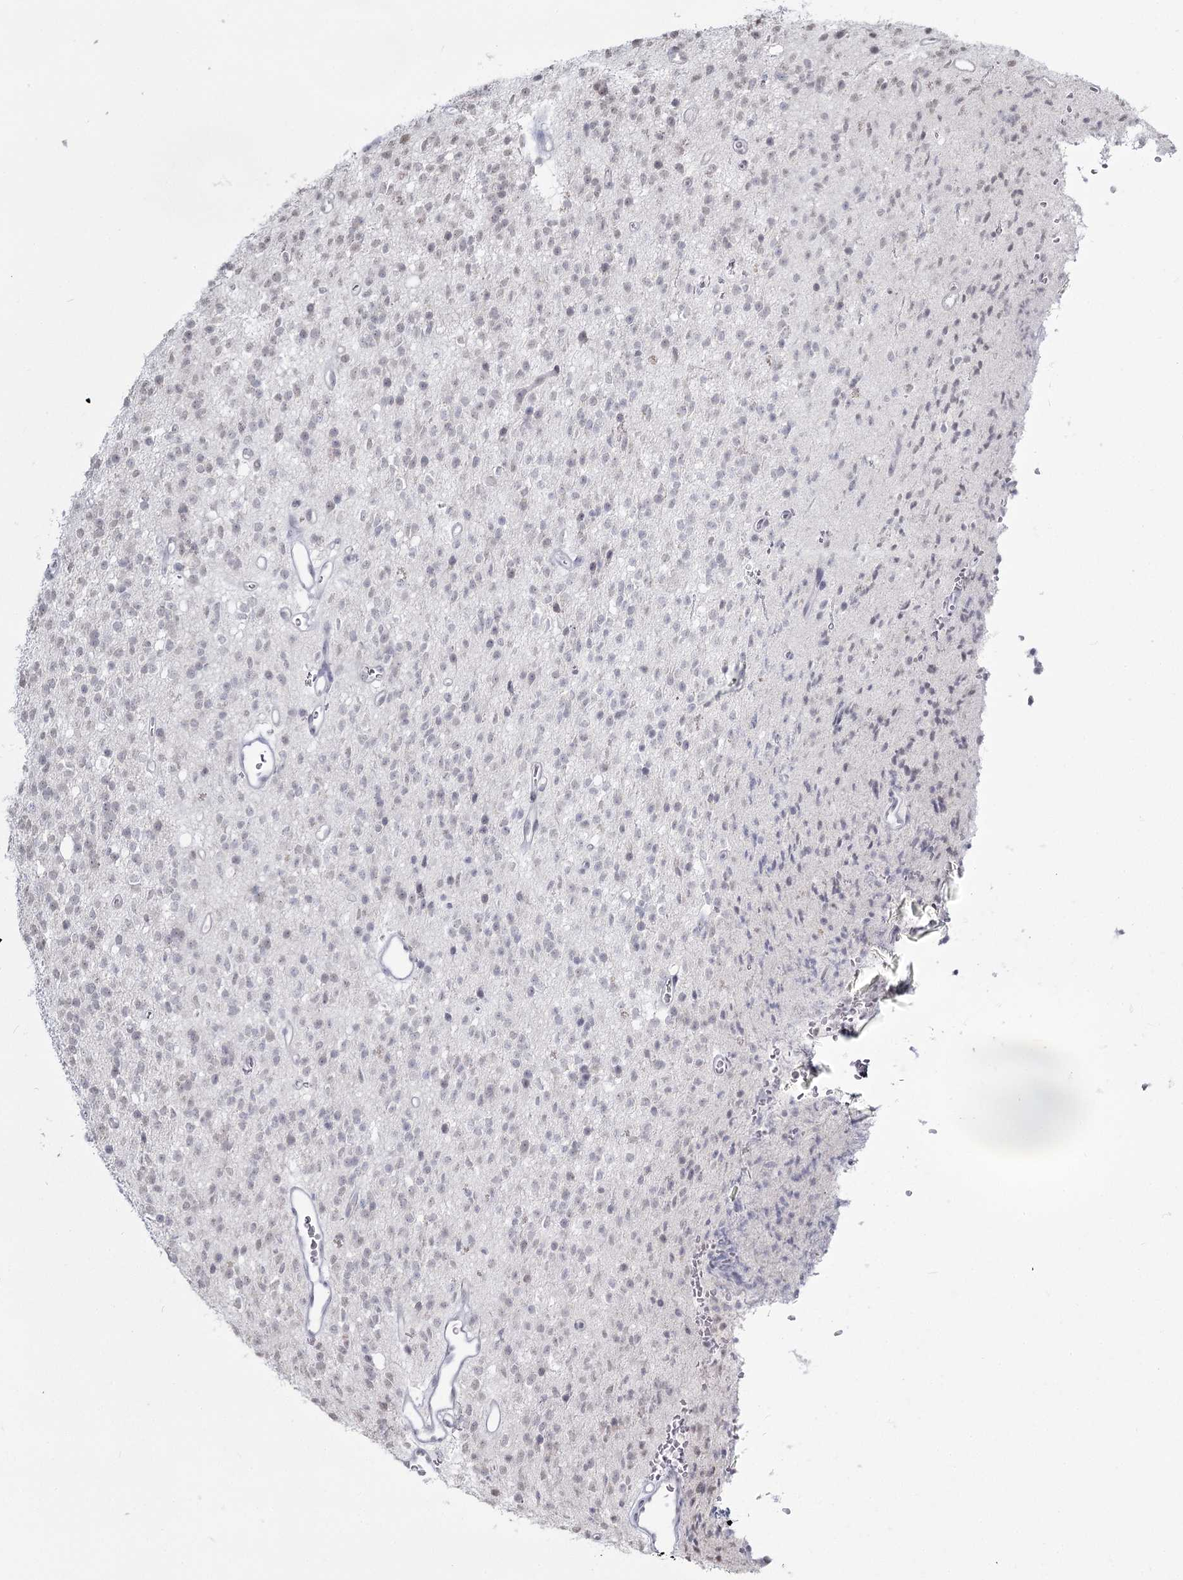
{"staining": {"intensity": "negative", "quantity": "none", "location": "none"}, "tissue": "glioma", "cell_type": "Tumor cells", "image_type": "cancer", "snomed": [{"axis": "morphology", "description": "Glioma, malignant, High grade"}, {"axis": "topography", "description": "Brain"}], "caption": "This is a photomicrograph of immunohistochemistry (IHC) staining of glioma, which shows no positivity in tumor cells.", "gene": "LY6G5C", "patient": {"sex": "male", "age": 34}}